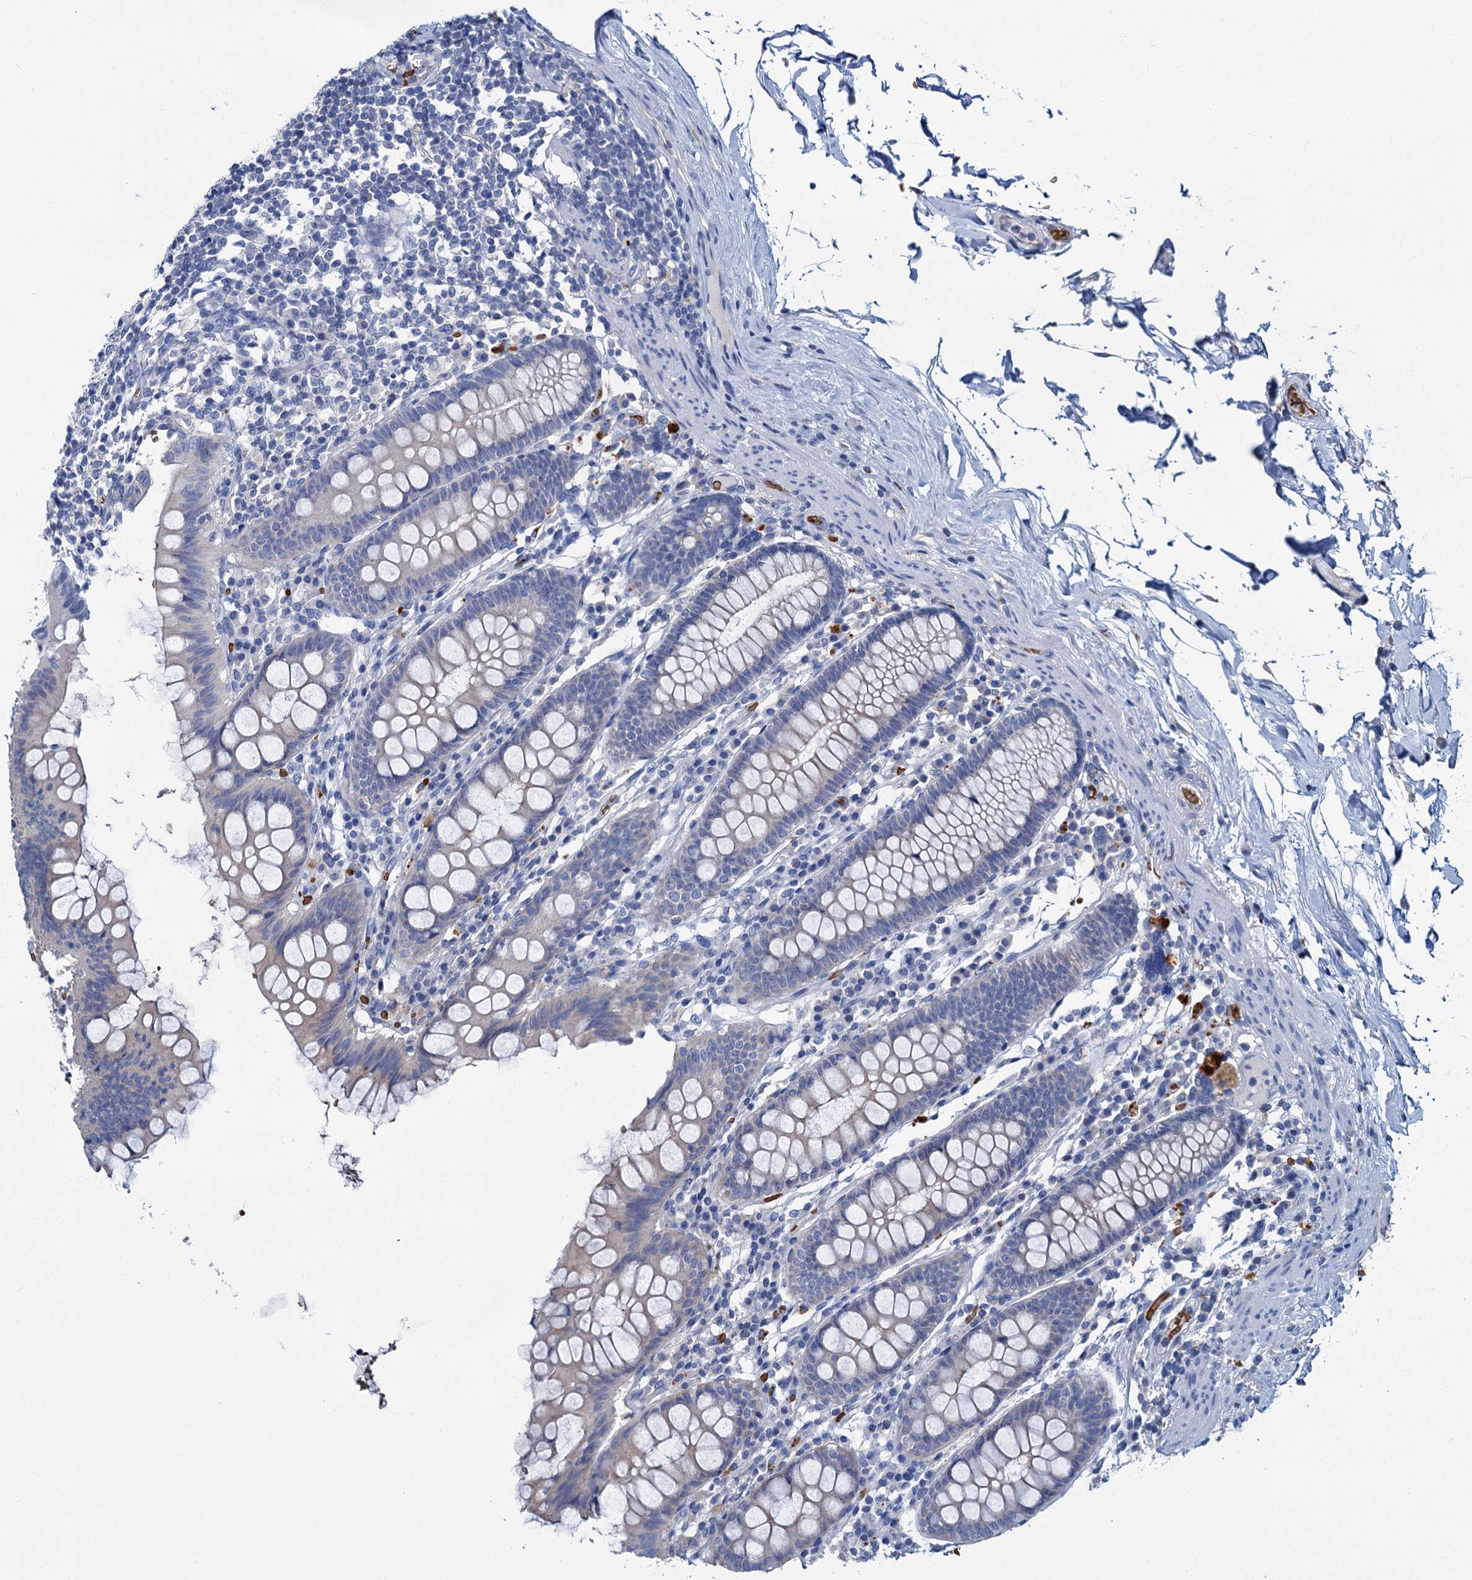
{"staining": {"intensity": "negative", "quantity": "none", "location": "none"}, "tissue": "colon", "cell_type": "Endothelial cells", "image_type": "normal", "snomed": [{"axis": "morphology", "description": "Normal tissue, NOS"}, {"axis": "topography", "description": "Colon"}], "caption": "This is an immunohistochemistry (IHC) micrograph of unremarkable colon. There is no staining in endothelial cells.", "gene": "ATG2A", "patient": {"sex": "female", "age": 79}}